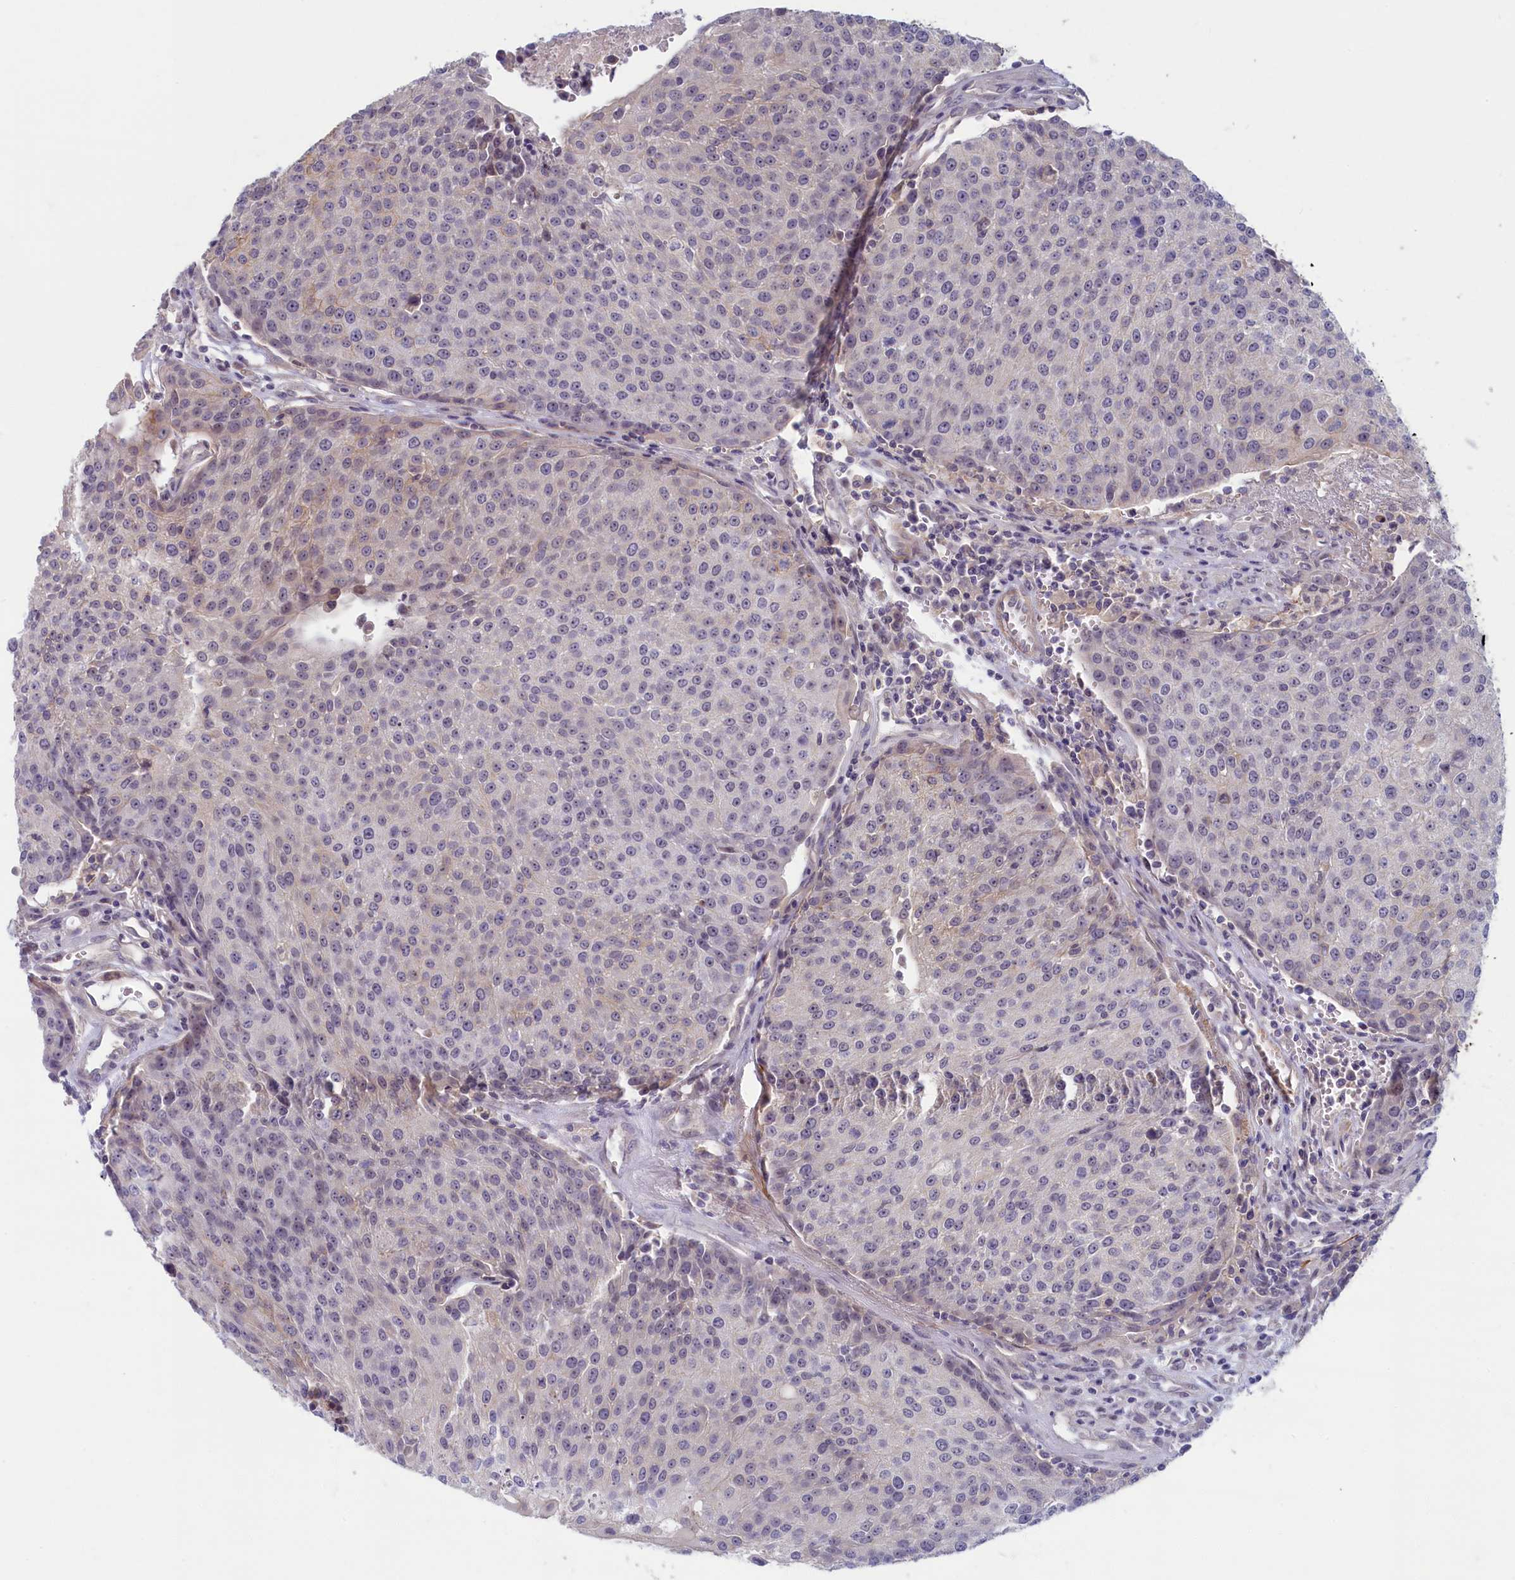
{"staining": {"intensity": "negative", "quantity": "none", "location": "none"}, "tissue": "urothelial cancer", "cell_type": "Tumor cells", "image_type": "cancer", "snomed": [{"axis": "morphology", "description": "Urothelial carcinoma, High grade"}, {"axis": "topography", "description": "Urinary bladder"}], "caption": "High-grade urothelial carcinoma was stained to show a protein in brown. There is no significant positivity in tumor cells.", "gene": "TRPM4", "patient": {"sex": "female", "age": 85}}